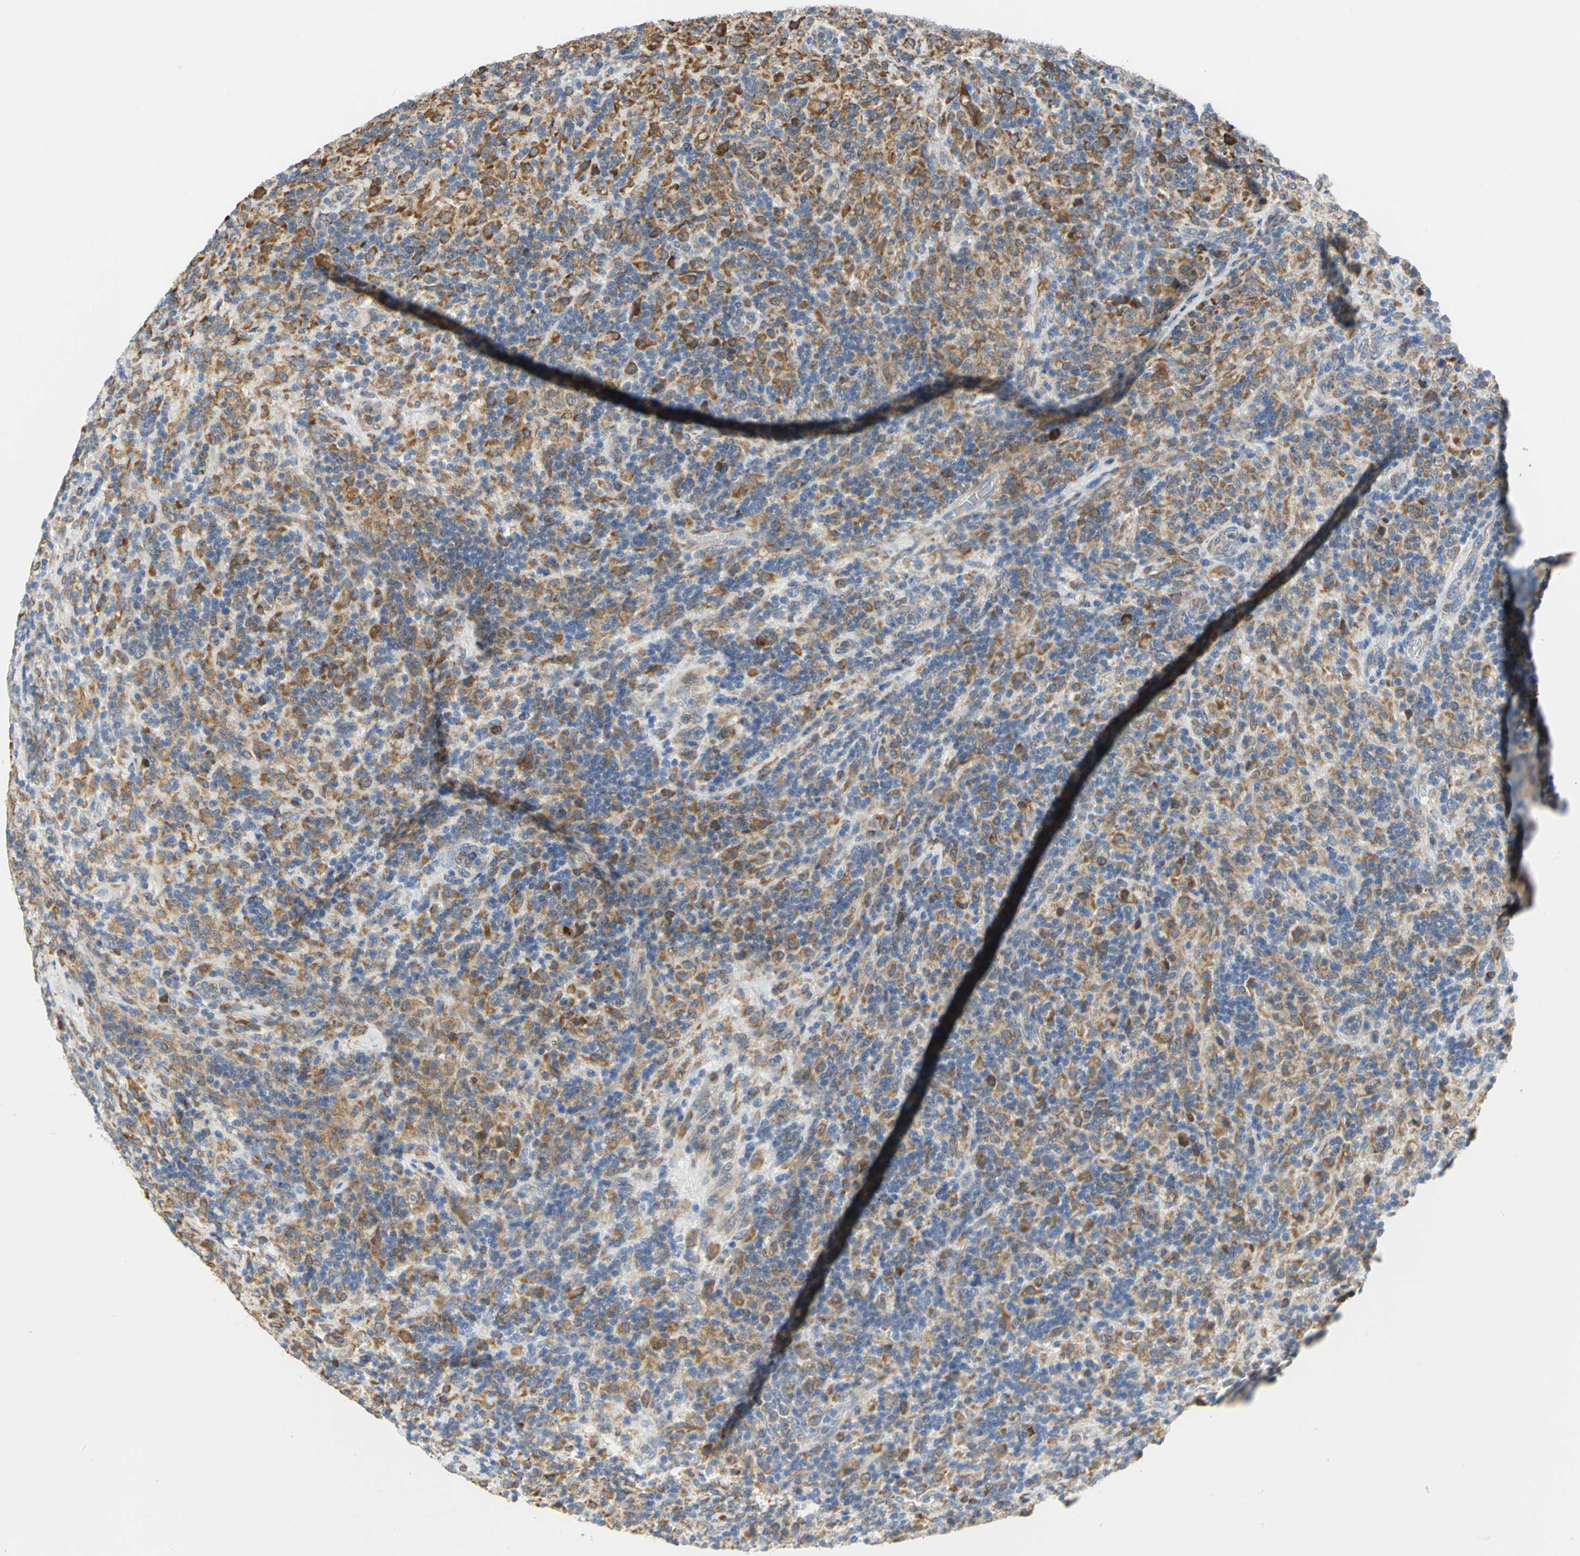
{"staining": {"intensity": "moderate", "quantity": "25%-75%", "location": "cytoplasmic/membranous"}, "tissue": "lymphoma", "cell_type": "Tumor cells", "image_type": "cancer", "snomed": [{"axis": "morphology", "description": "Hodgkin's disease, NOS"}, {"axis": "topography", "description": "Lymph node"}], "caption": "Protein analysis of lymphoma tissue shows moderate cytoplasmic/membranous staining in approximately 25%-75% of tumor cells.", "gene": "SDF2L1", "patient": {"sex": "male", "age": 70}}